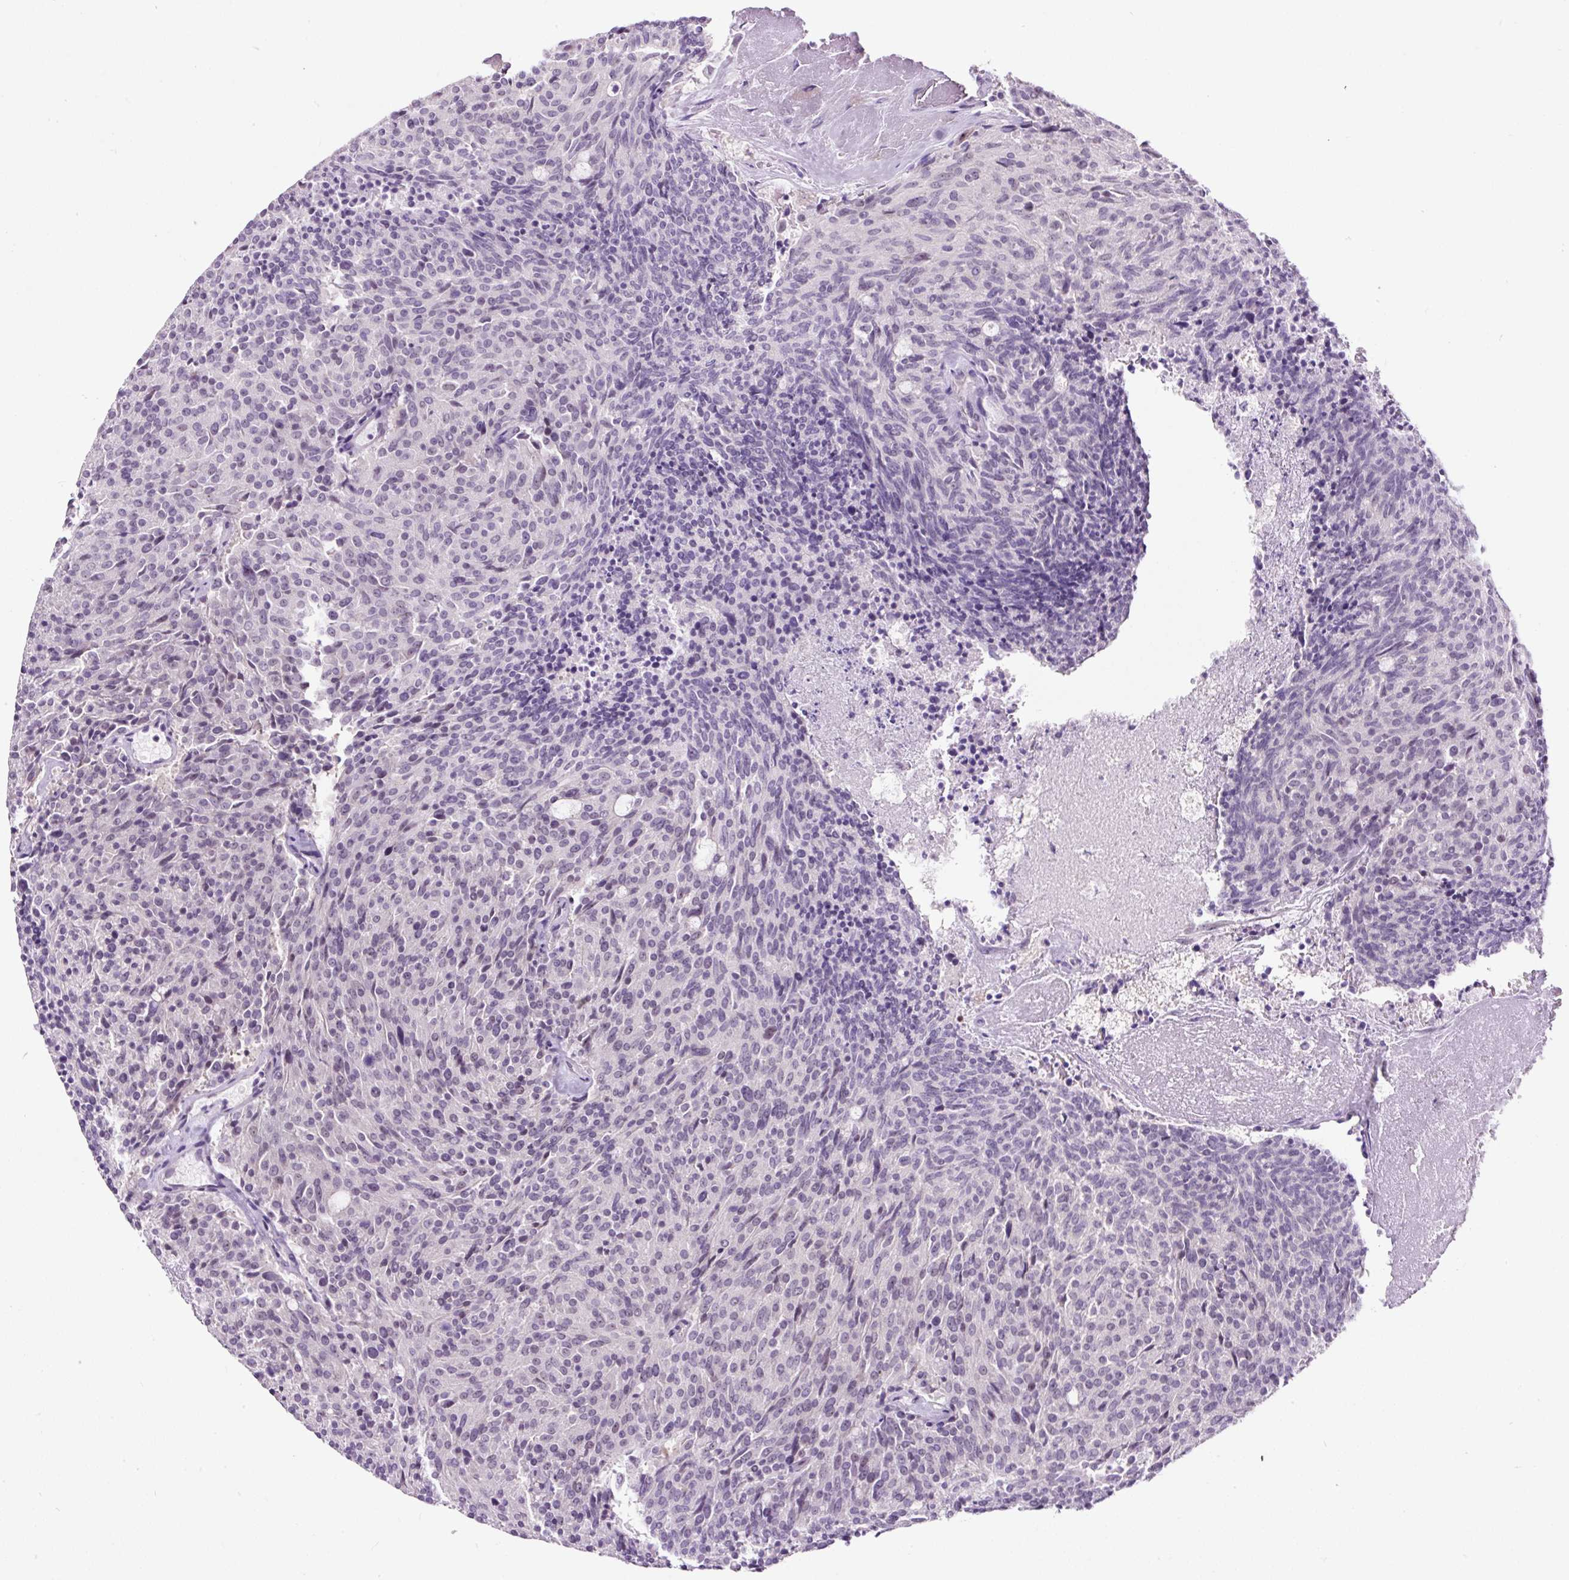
{"staining": {"intensity": "negative", "quantity": "none", "location": "none"}, "tissue": "carcinoid", "cell_type": "Tumor cells", "image_type": "cancer", "snomed": [{"axis": "morphology", "description": "Carcinoid, malignant, NOS"}, {"axis": "topography", "description": "Pancreas"}], "caption": "Immunohistochemistry (IHC) photomicrograph of carcinoid (malignant) stained for a protein (brown), which displays no positivity in tumor cells. Nuclei are stained in blue.", "gene": "NOM1", "patient": {"sex": "female", "age": 54}}